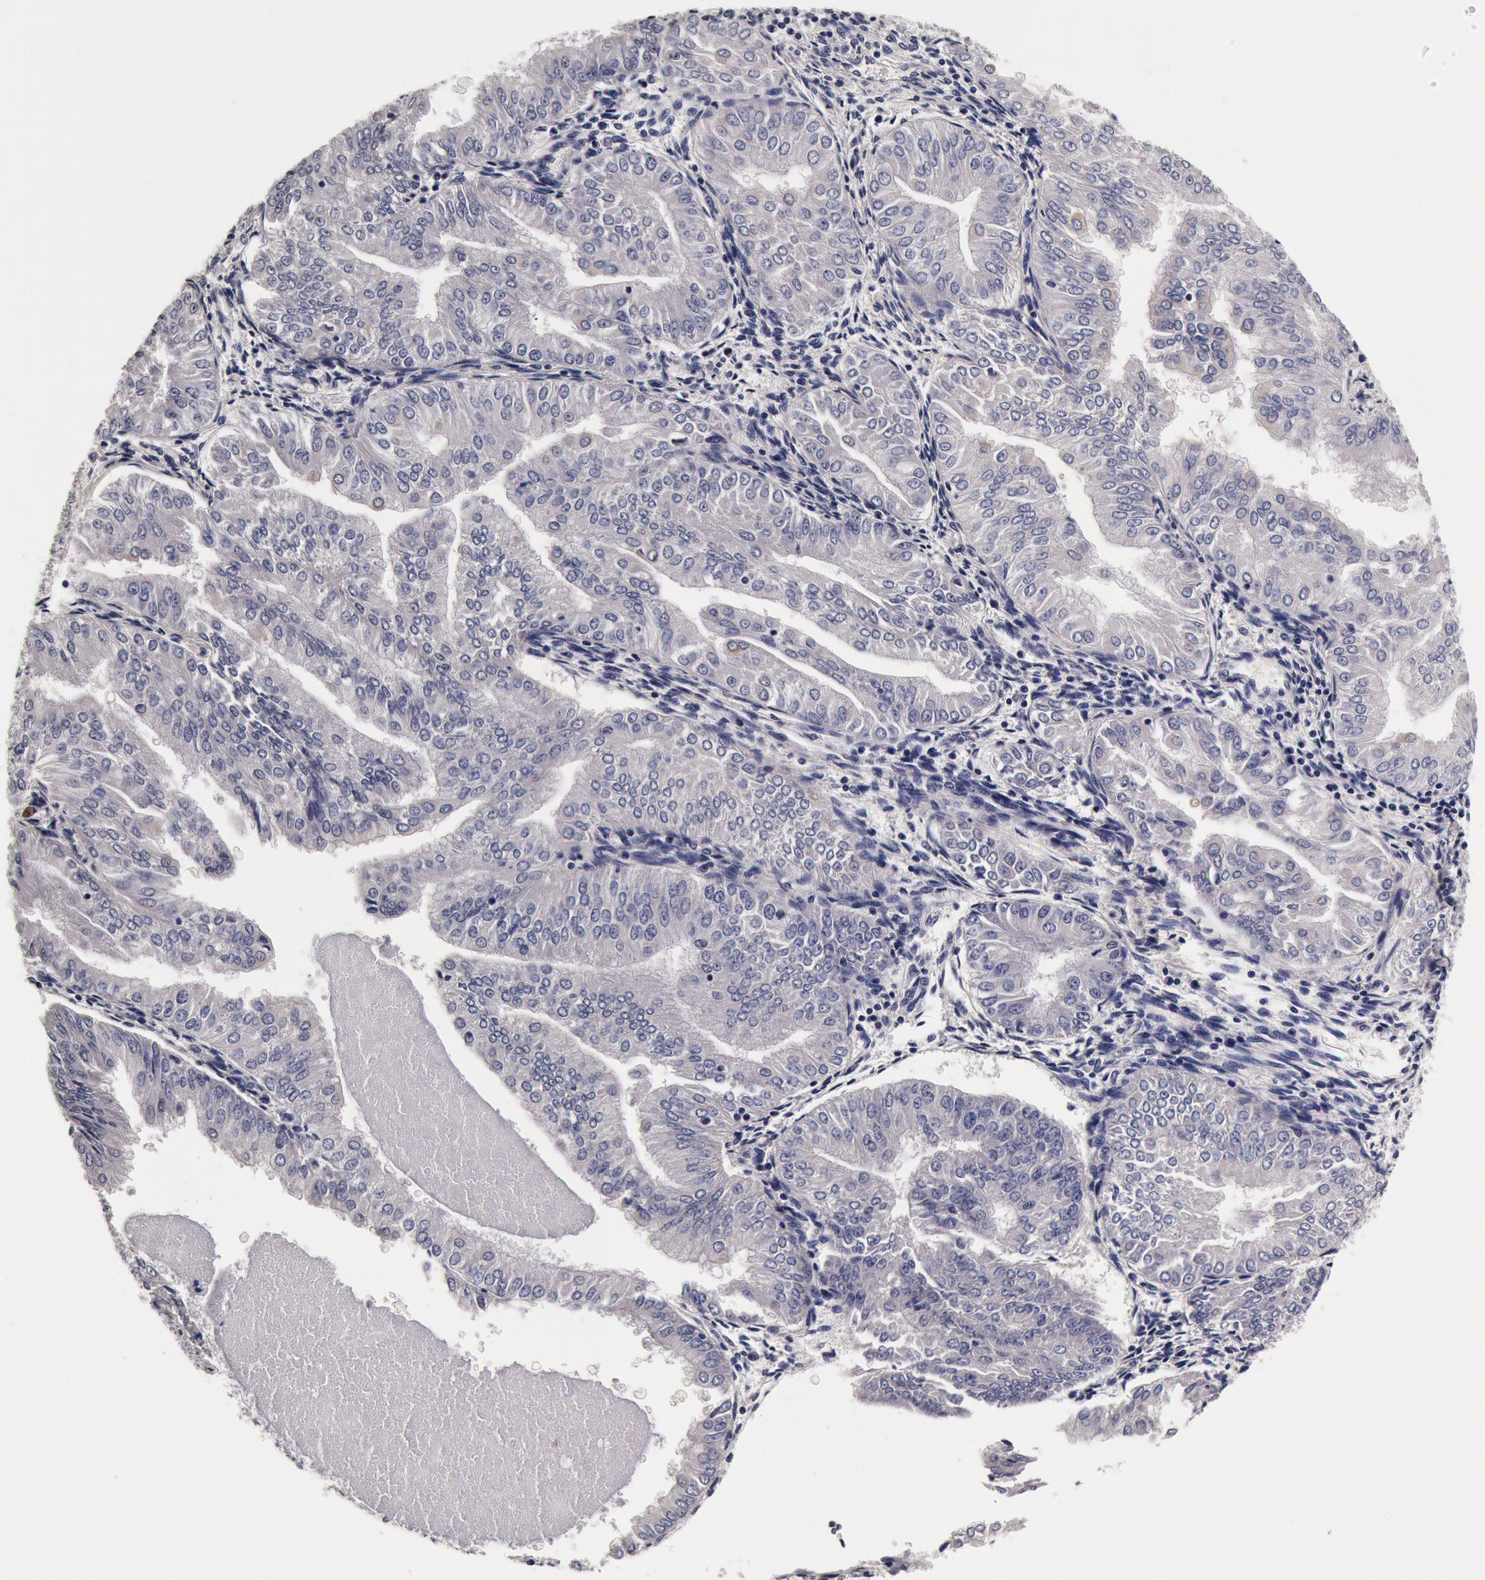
{"staining": {"intensity": "negative", "quantity": "none", "location": "none"}, "tissue": "endometrial cancer", "cell_type": "Tumor cells", "image_type": "cancer", "snomed": [{"axis": "morphology", "description": "Adenocarcinoma, NOS"}, {"axis": "topography", "description": "Endometrium"}], "caption": "Endometrial adenocarcinoma stained for a protein using immunohistochemistry demonstrates no positivity tumor cells.", "gene": "CCDC22", "patient": {"sex": "female", "age": 53}}